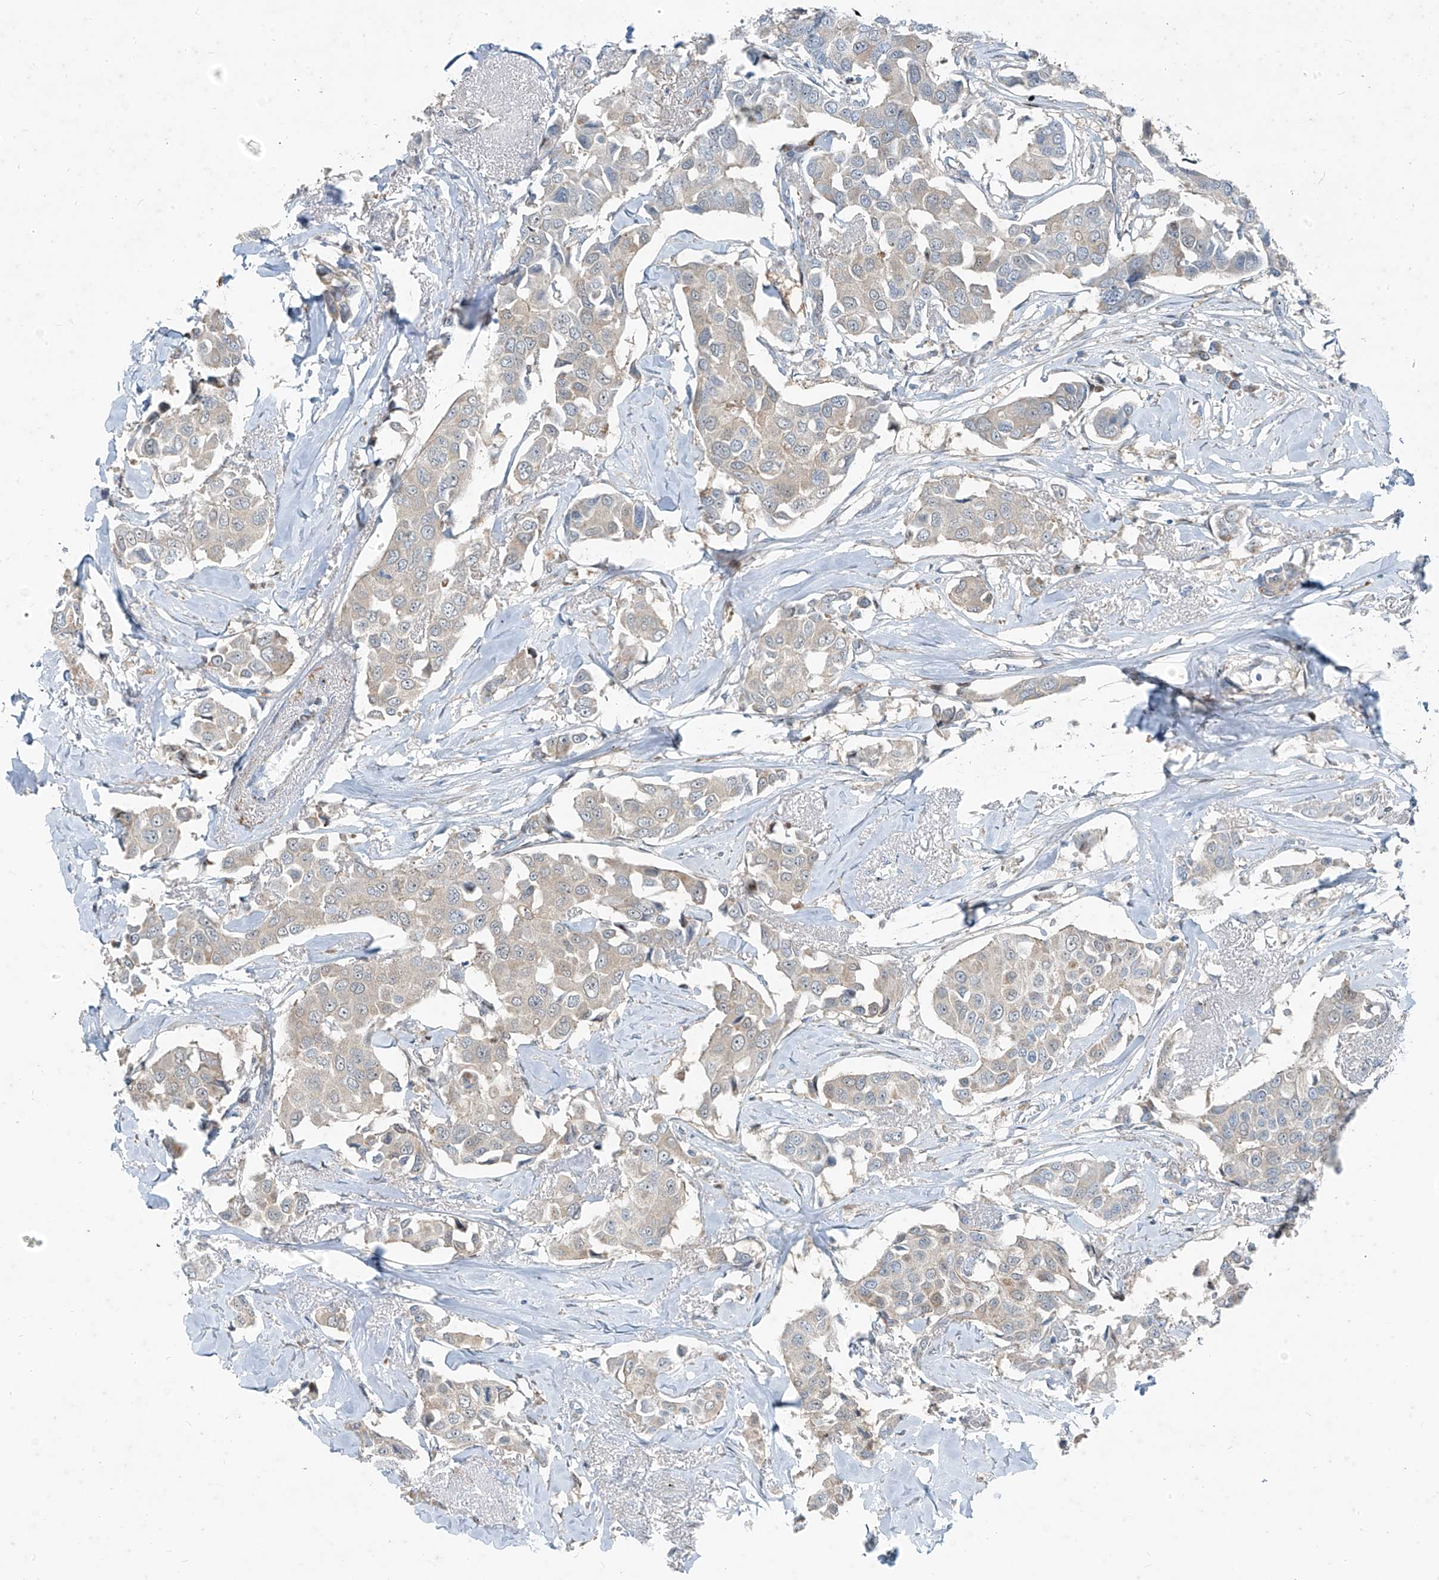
{"staining": {"intensity": "weak", "quantity": "<25%", "location": "cytoplasmic/membranous"}, "tissue": "breast cancer", "cell_type": "Tumor cells", "image_type": "cancer", "snomed": [{"axis": "morphology", "description": "Duct carcinoma"}, {"axis": "topography", "description": "Breast"}], "caption": "IHC of human breast intraductal carcinoma shows no positivity in tumor cells.", "gene": "PPCS", "patient": {"sex": "female", "age": 80}}